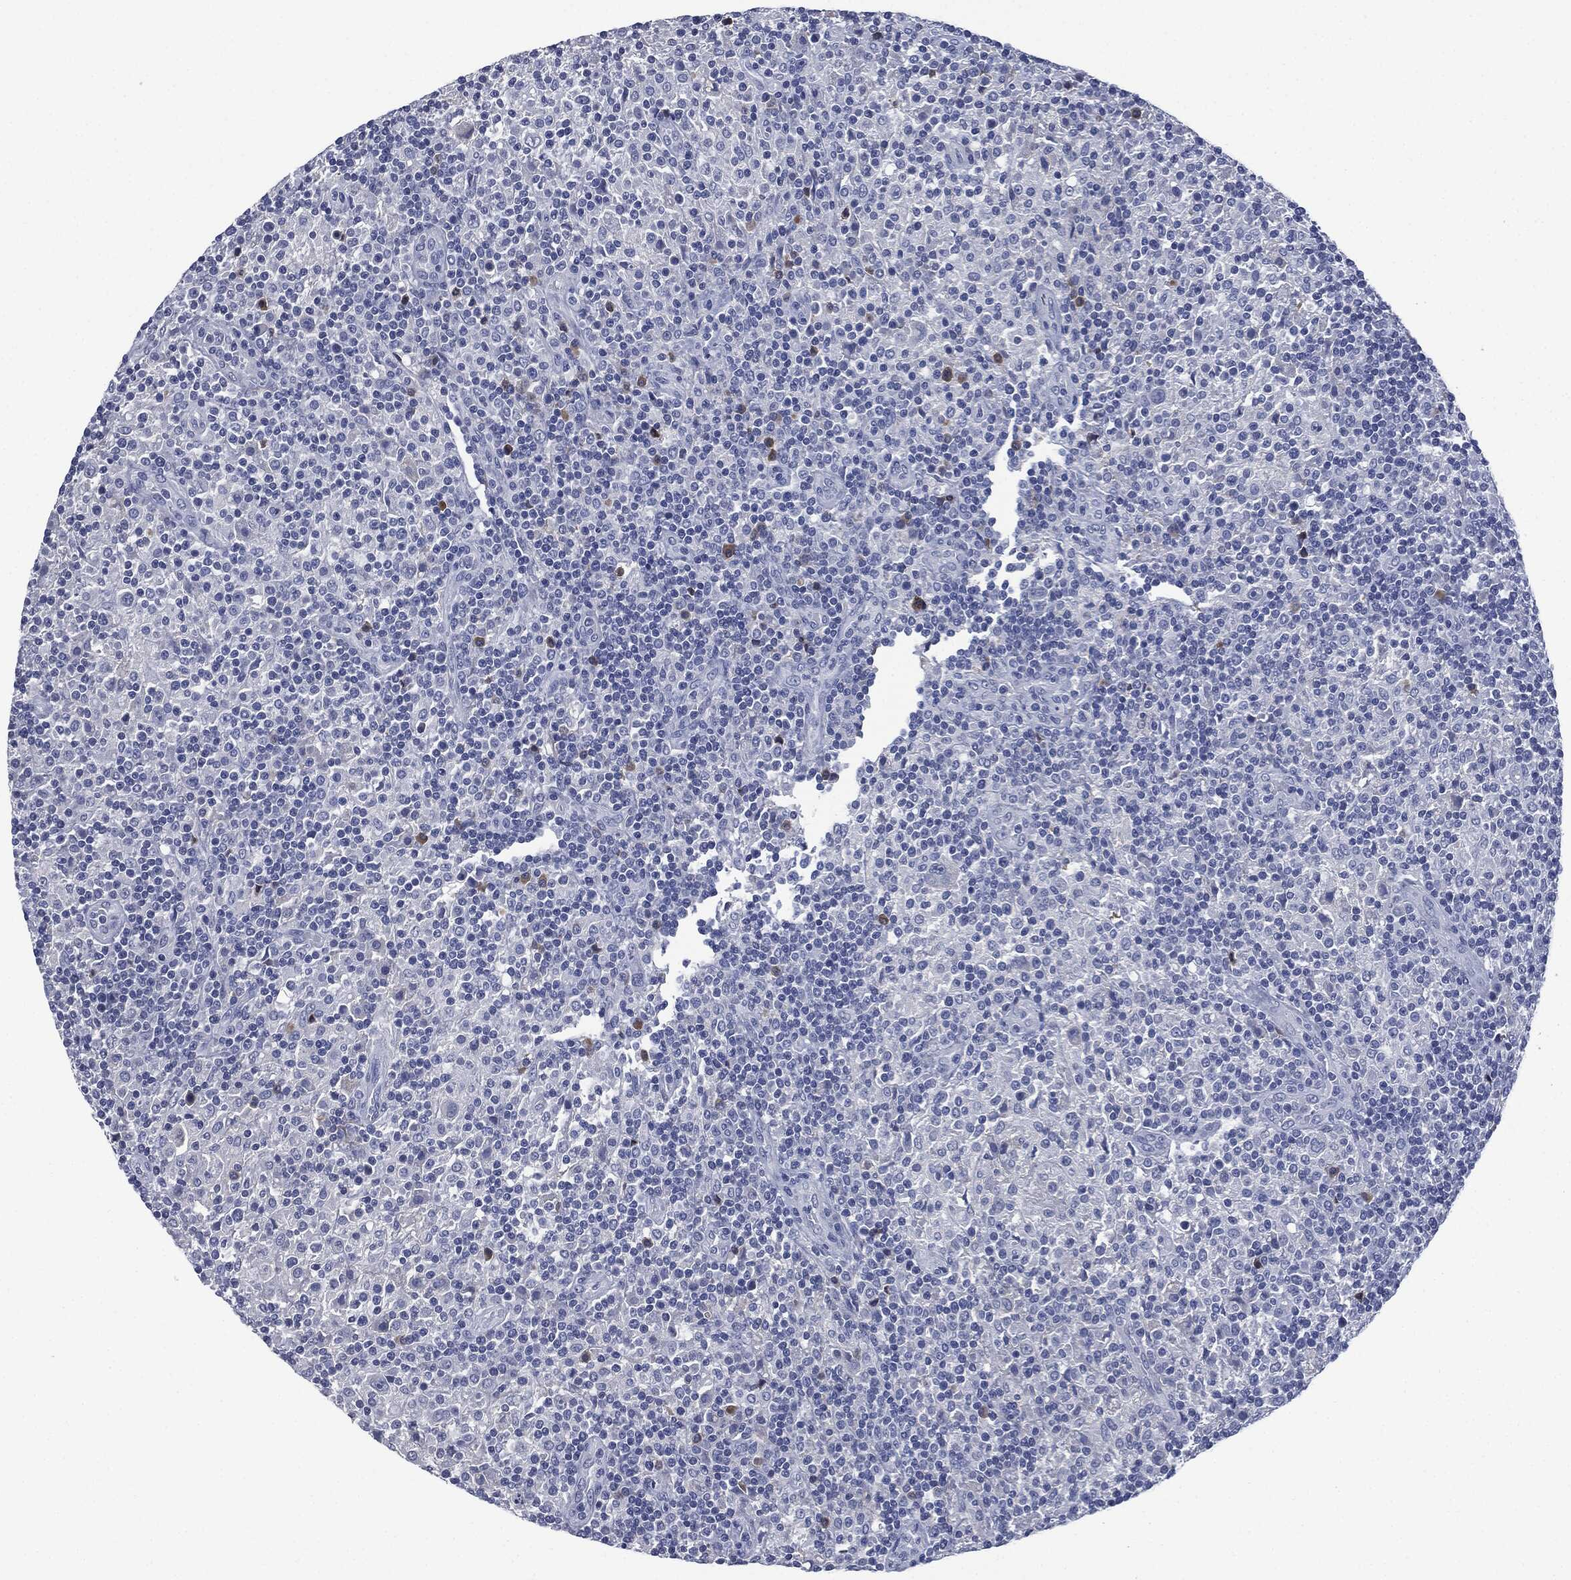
{"staining": {"intensity": "negative", "quantity": "none", "location": "none"}, "tissue": "lymphoma", "cell_type": "Tumor cells", "image_type": "cancer", "snomed": [{"axis": "morphology", "description": "Hodgkin's disease, NOS"}, {"axis": "topography", "description": "Lymph node"}], "caption": "Immunohistochemistry (IHC) histopathology image of human lymphoma stained for a protein (brown), which demonstrates no staining in tumor cells.", "gene": "SIGLEC7", "patient": {"sex": "male", "age": 70}}